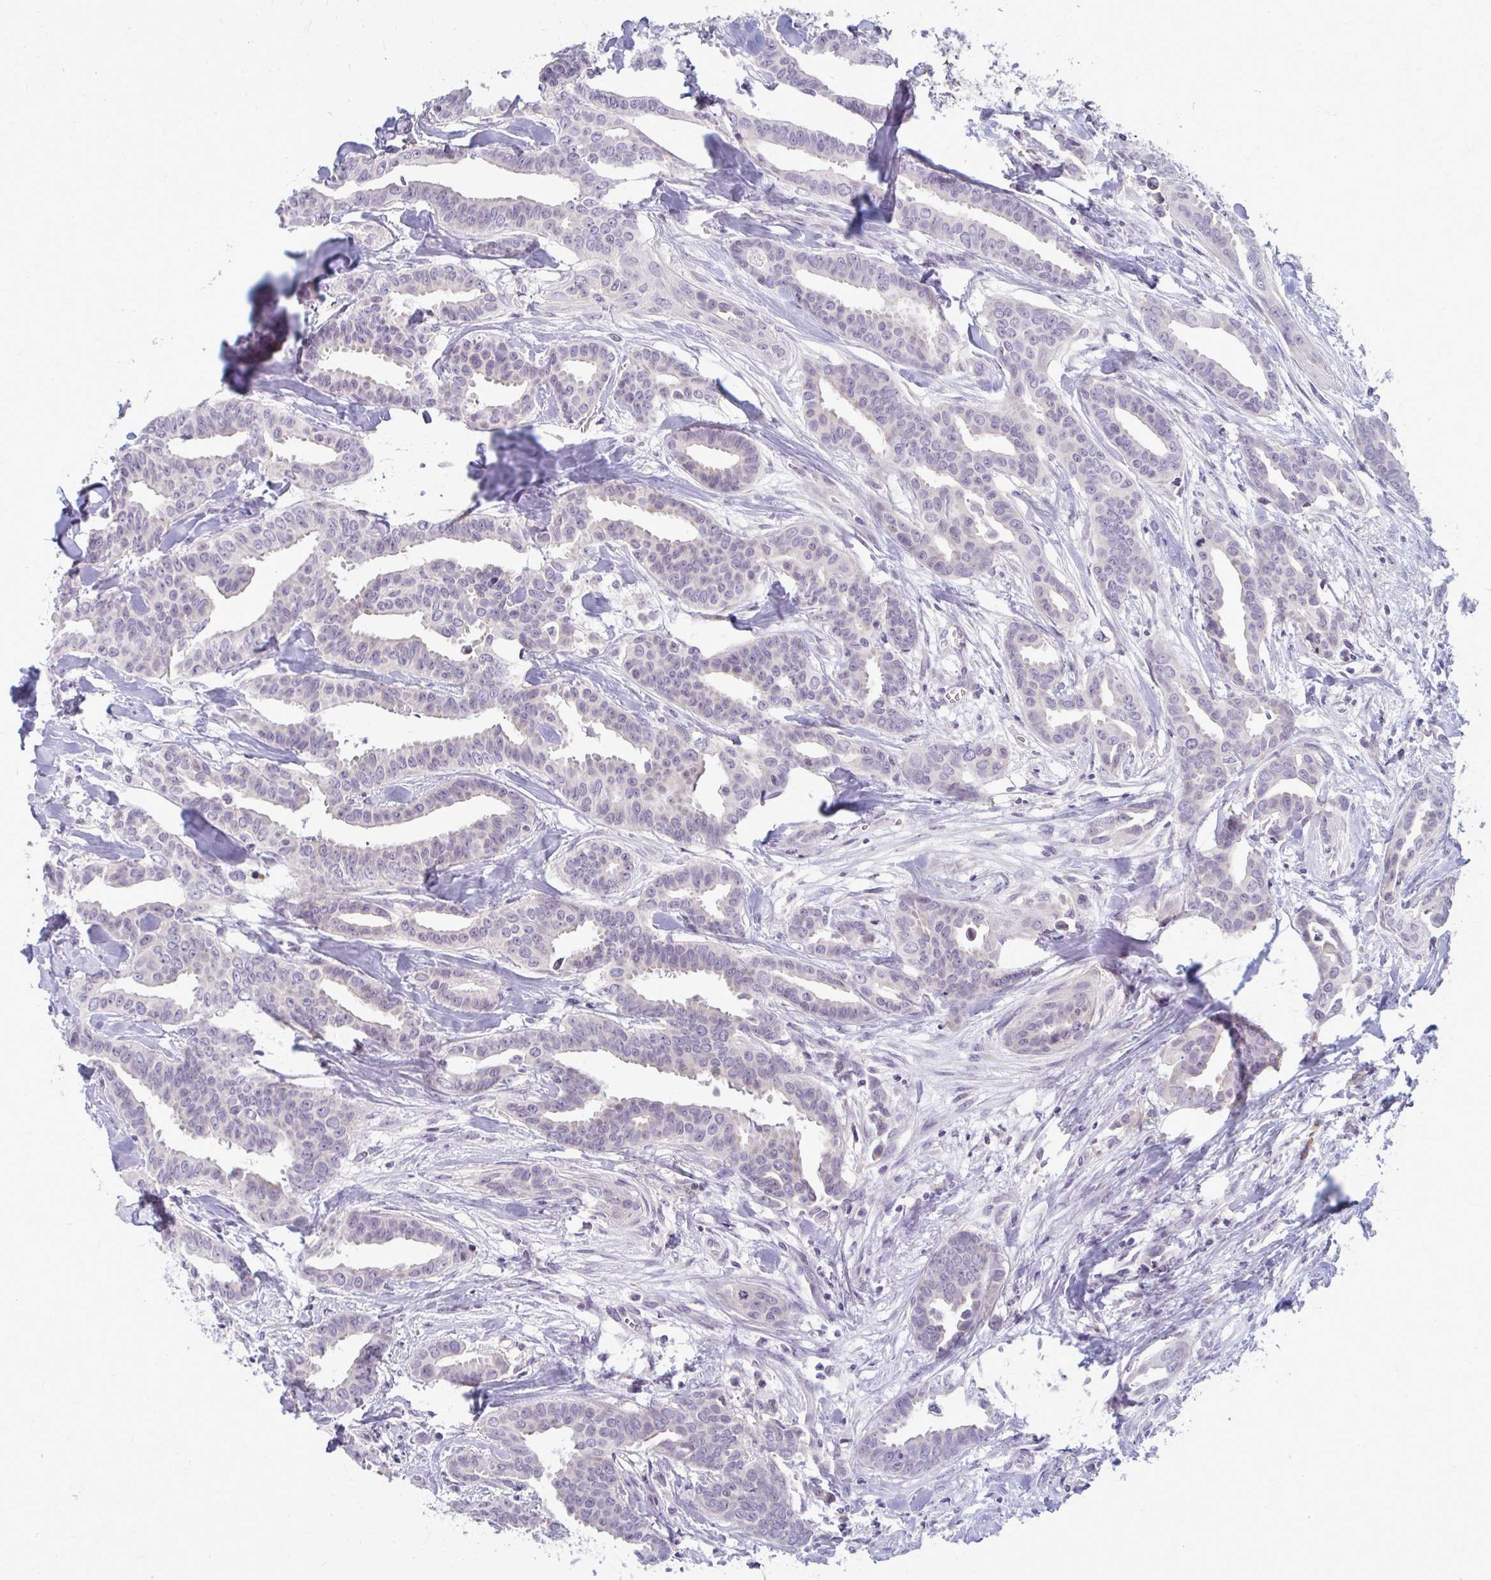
{"staining": {"intensity": "negative", "quantity": "none", "location": "none"}, "tissue": "breast cancer", "cell_type": "Tumor cells", "image_type": "cancer", "snomed": [{"axis": "morphology", "description": "Duct carcinoma"}, {"axis": "topography", "description": "Breast"}], "caption": "Tumor cells show no significant protein expression in breast cancer (invasive ductal carcinoma). (Immunohistochemistry (ihc), brightfield microscopy, high magnification).", "gene": "MCRIP2", "patient": {"sex": "female", "age": 45}}